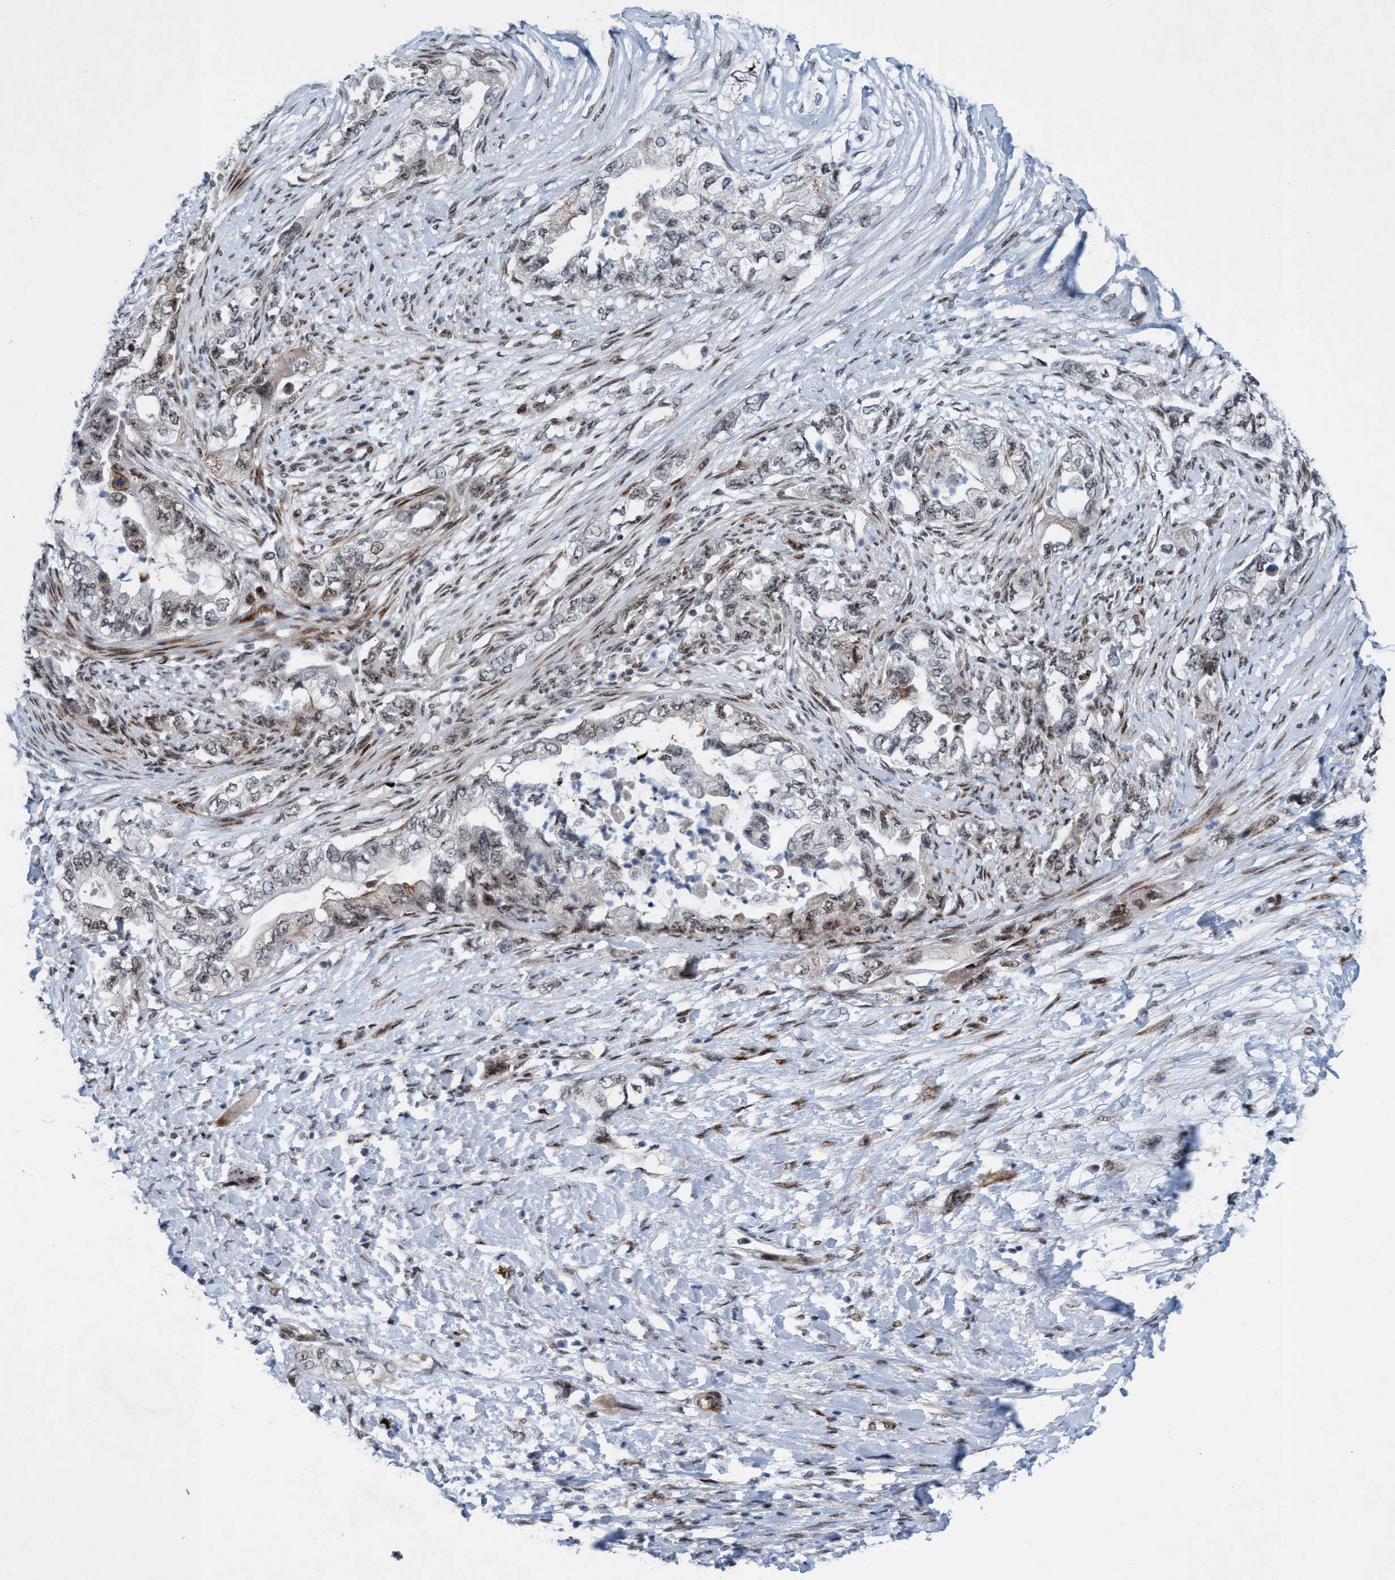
{"staining": {"intensity": "moderate", "quantity": "<25%", "location": "nuclear"}, "tissue": "pancreatic cancer", "cell_type": "Tumor cells", "image_type": "cancer", "snomed": [{"axis": "morphology", "description": "Adenocarcinoma, NOS"}, {"axis": "topography", "description": "Pancreas"}], "caption": "A histopathology image showing moderate nuclear staining in approximately <25% of tumor cells in pancreatic cancer (adenocarcinoma), as visualized by brown immunohistochemical staining.", "gene": "CWC27", "patient": {"sex": "female", "age": 73}}